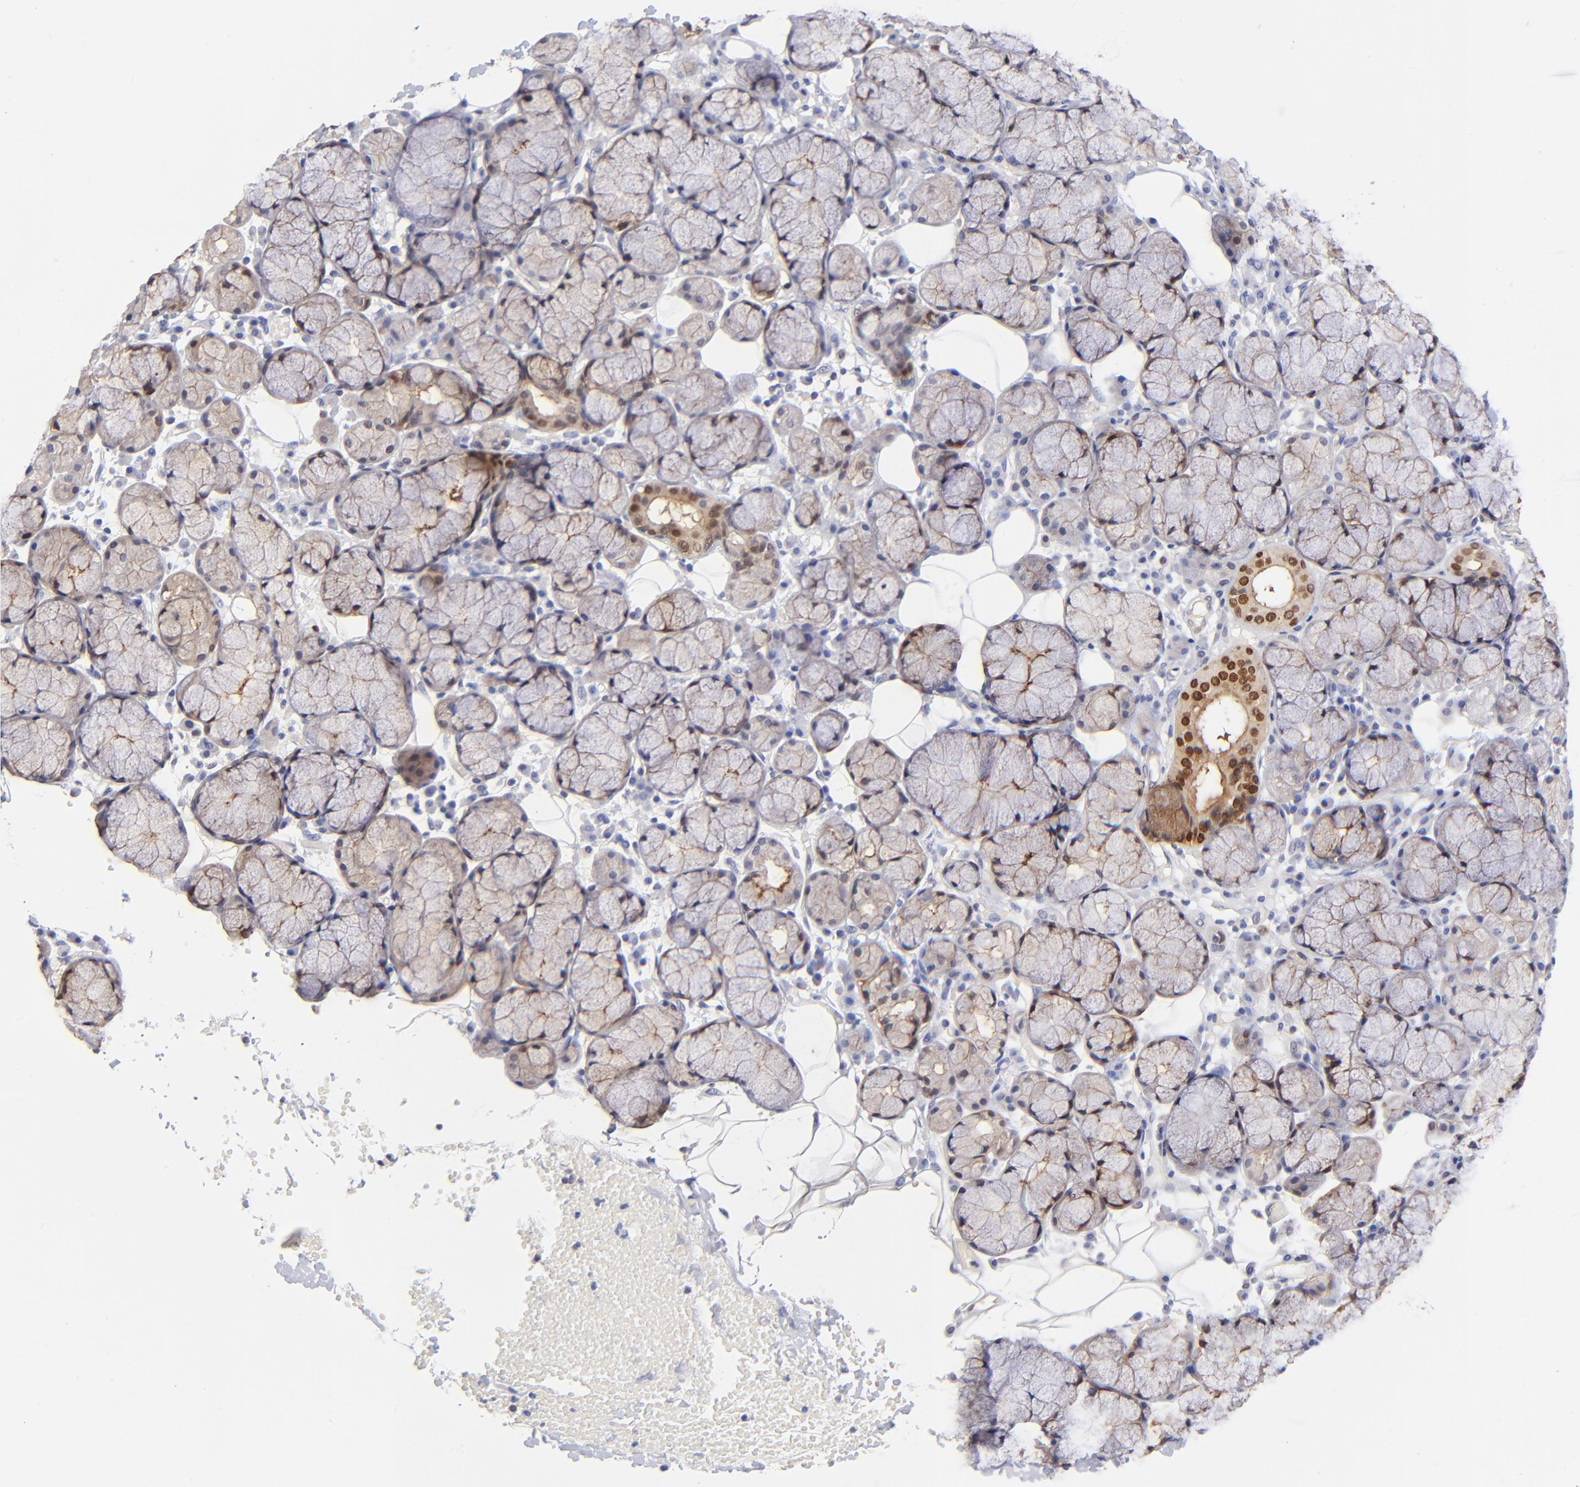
{"staining": {"intensity": "moderate", "quantity": "25%-75%", "location": "cytoplasmic/membranous,nuclear"}, "tissue": "salivary gland", "cell_type": "Glandular cells", "image_type": "normal", "snomed": [{"axis": "morphology", "description": "Normal tissue, NOS"}, {"axis": "topography", "description": "Skeletal muscle"}, {"axis": "topography", "description": "Oral tissue"}, {"axis": "topography", "description": "Salivary gland"}, {"axis": "topography", "description": "Peripheral nerve tissue"}], "caption": "Salivary gland was stained to show a protein in brown. There is medium levels of moderate cytoplasmic/membranous,nuclear positivity in about 25%-75% of glandular cells. (IHC, brightfield microscopy, high magnification).", "gene": "DCTPP1", "patient": {"sex": "male", "age": 54}}